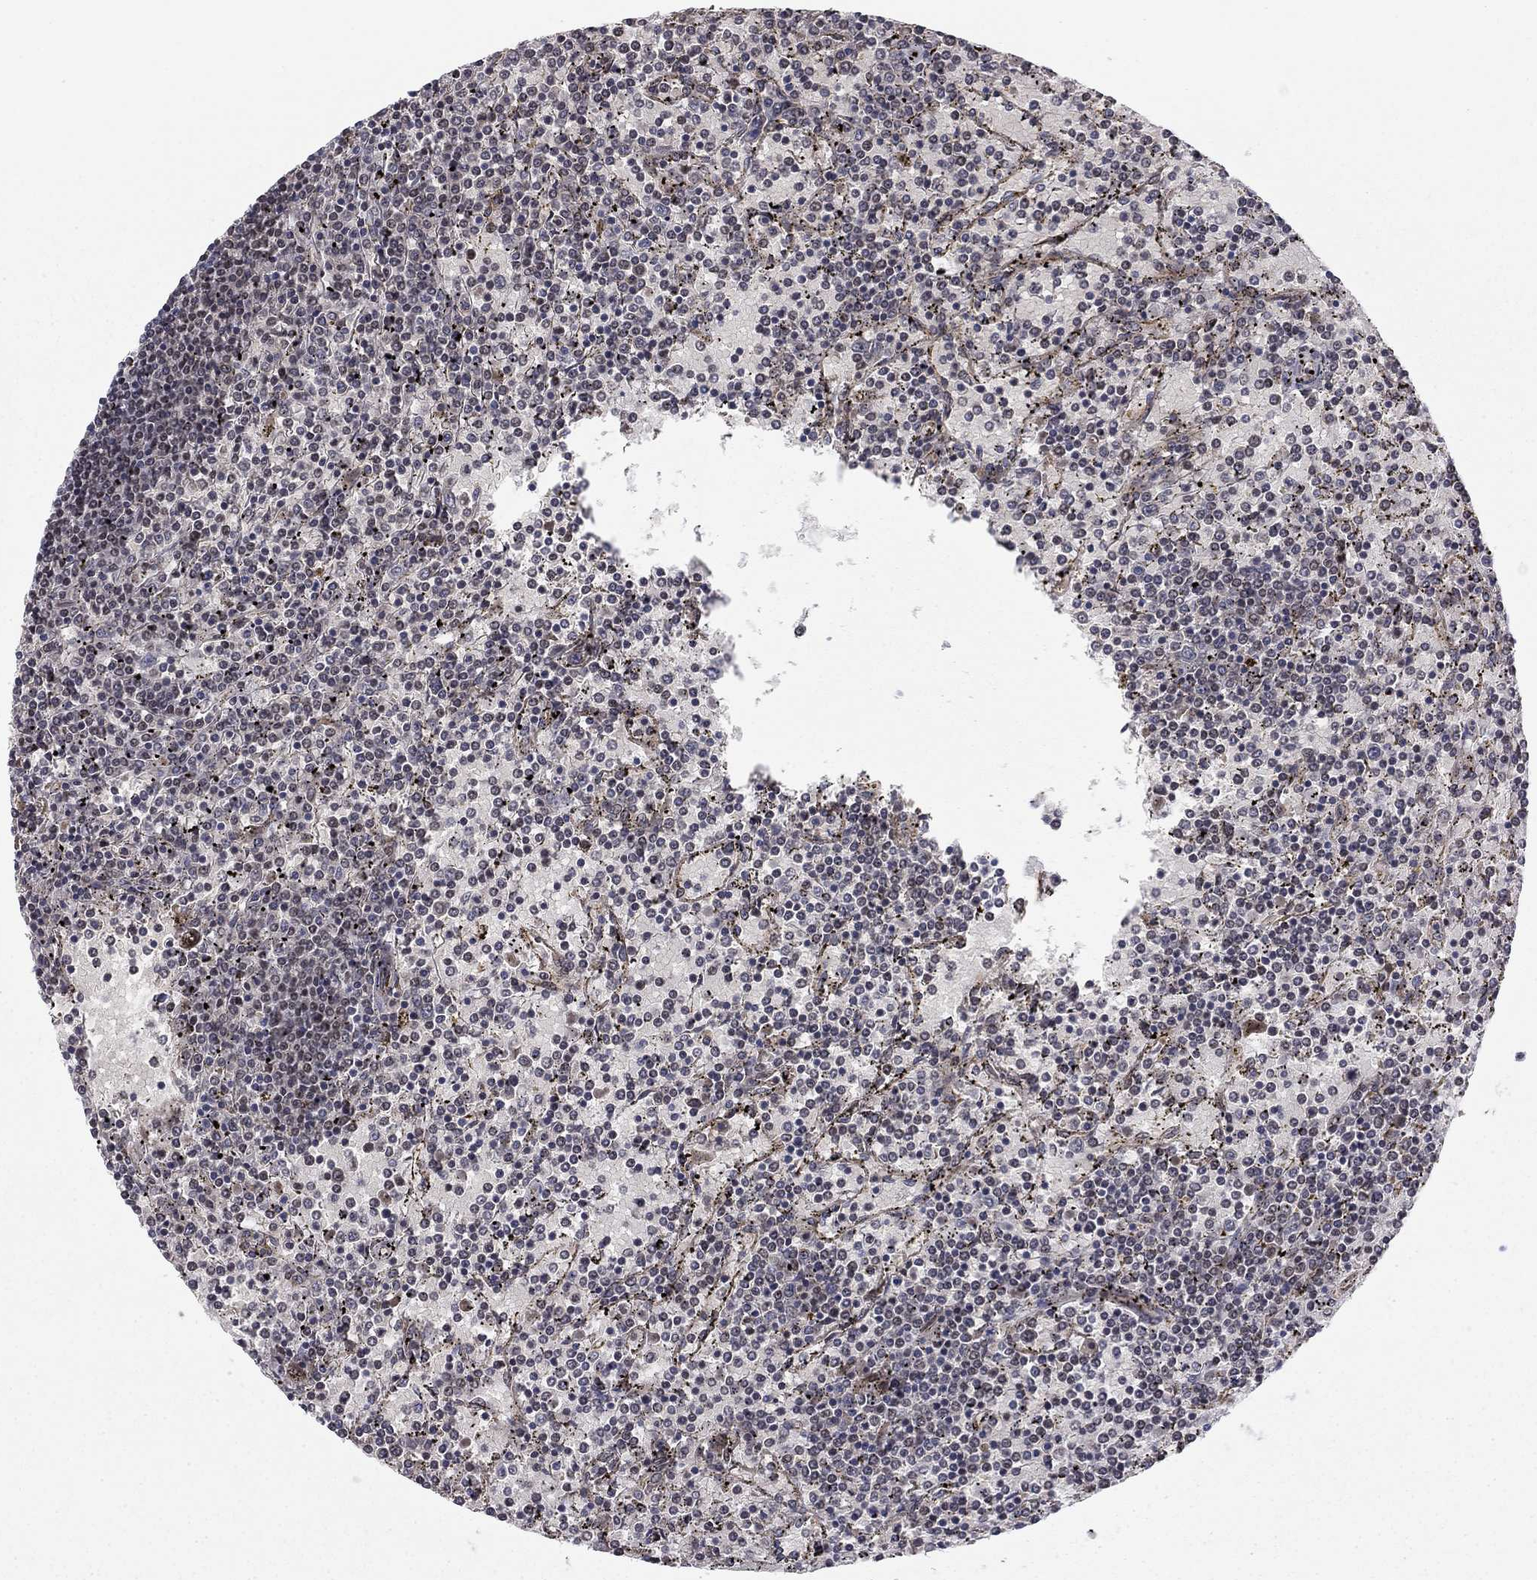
{"staining": {"intensity": "negative", "quantity": "none", "location": "none"}, "tissue": "lymphoma", "cell_type": "Tumor cells", "image_type": "cancer", "snomed": [{"axis": "morphology", "description": "Malignant lymphoma, non-Hodgkin's type, Low grade"}, {"axis": "topography", "description": "Spleen"}], "caption": "The IHC histopathology image has no significant positivity in tumor cells of lymphoma tissue.", "gene": "BCL11A", "patient": {"sex": "female", "age": 77}}